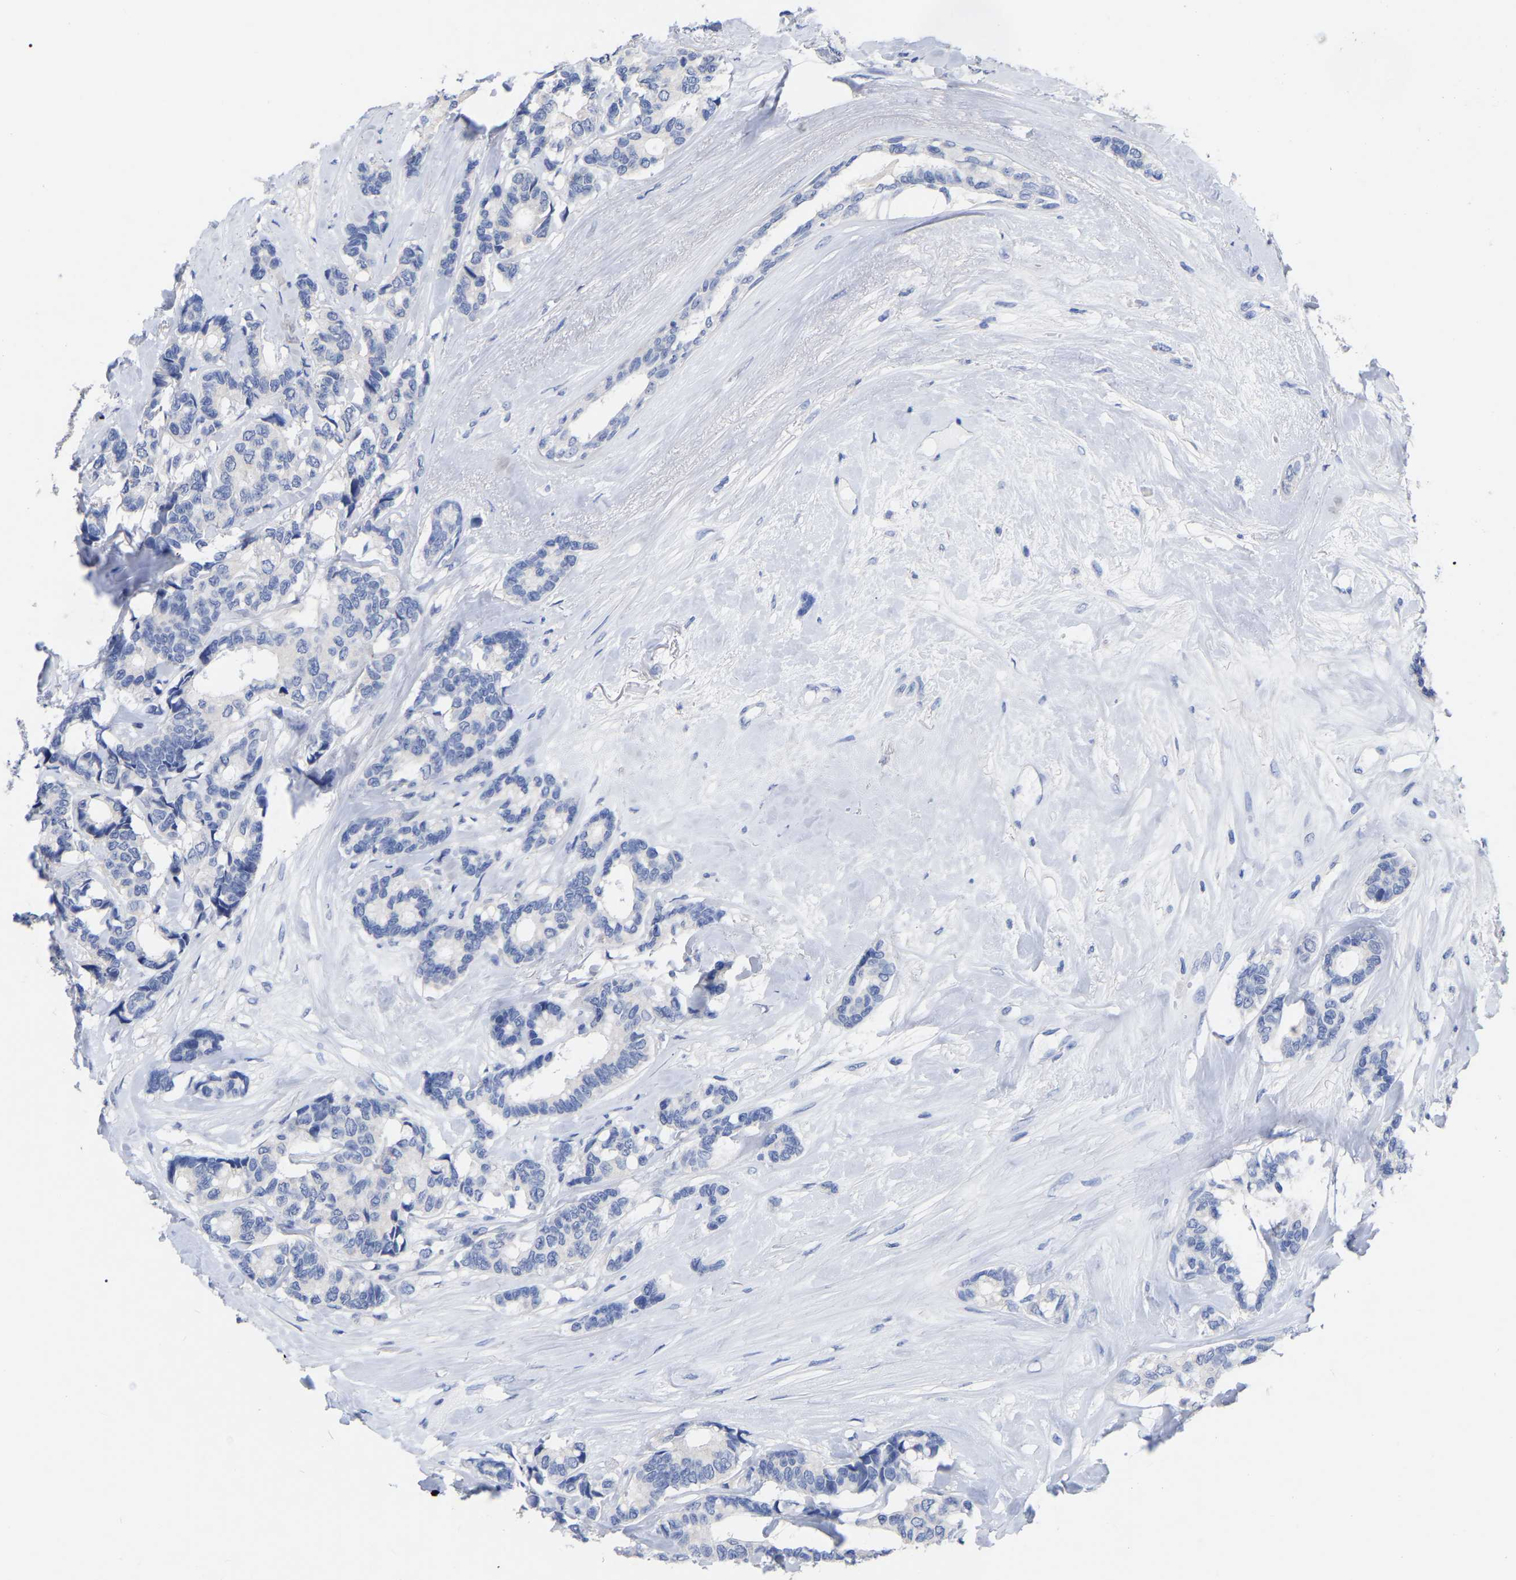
{"staining": {"intensity": "negative", "quantity": "none", "location": "none"}, "tissue": "breast cancer", "cell_type": "Tumor cells", "image_type": "cancer", "snomed": [{"axis": "morphology", "description": "Duct carcinoma"}, {"axis": "topography", "description": "Breast"}], "caption": "Immunohistochemical staining of human invasive ductal carcinoma (breast) displays no significant expression in tumor cells.", "gene": "ANXA13", "patient": {"sex": "female", "age": 87}}